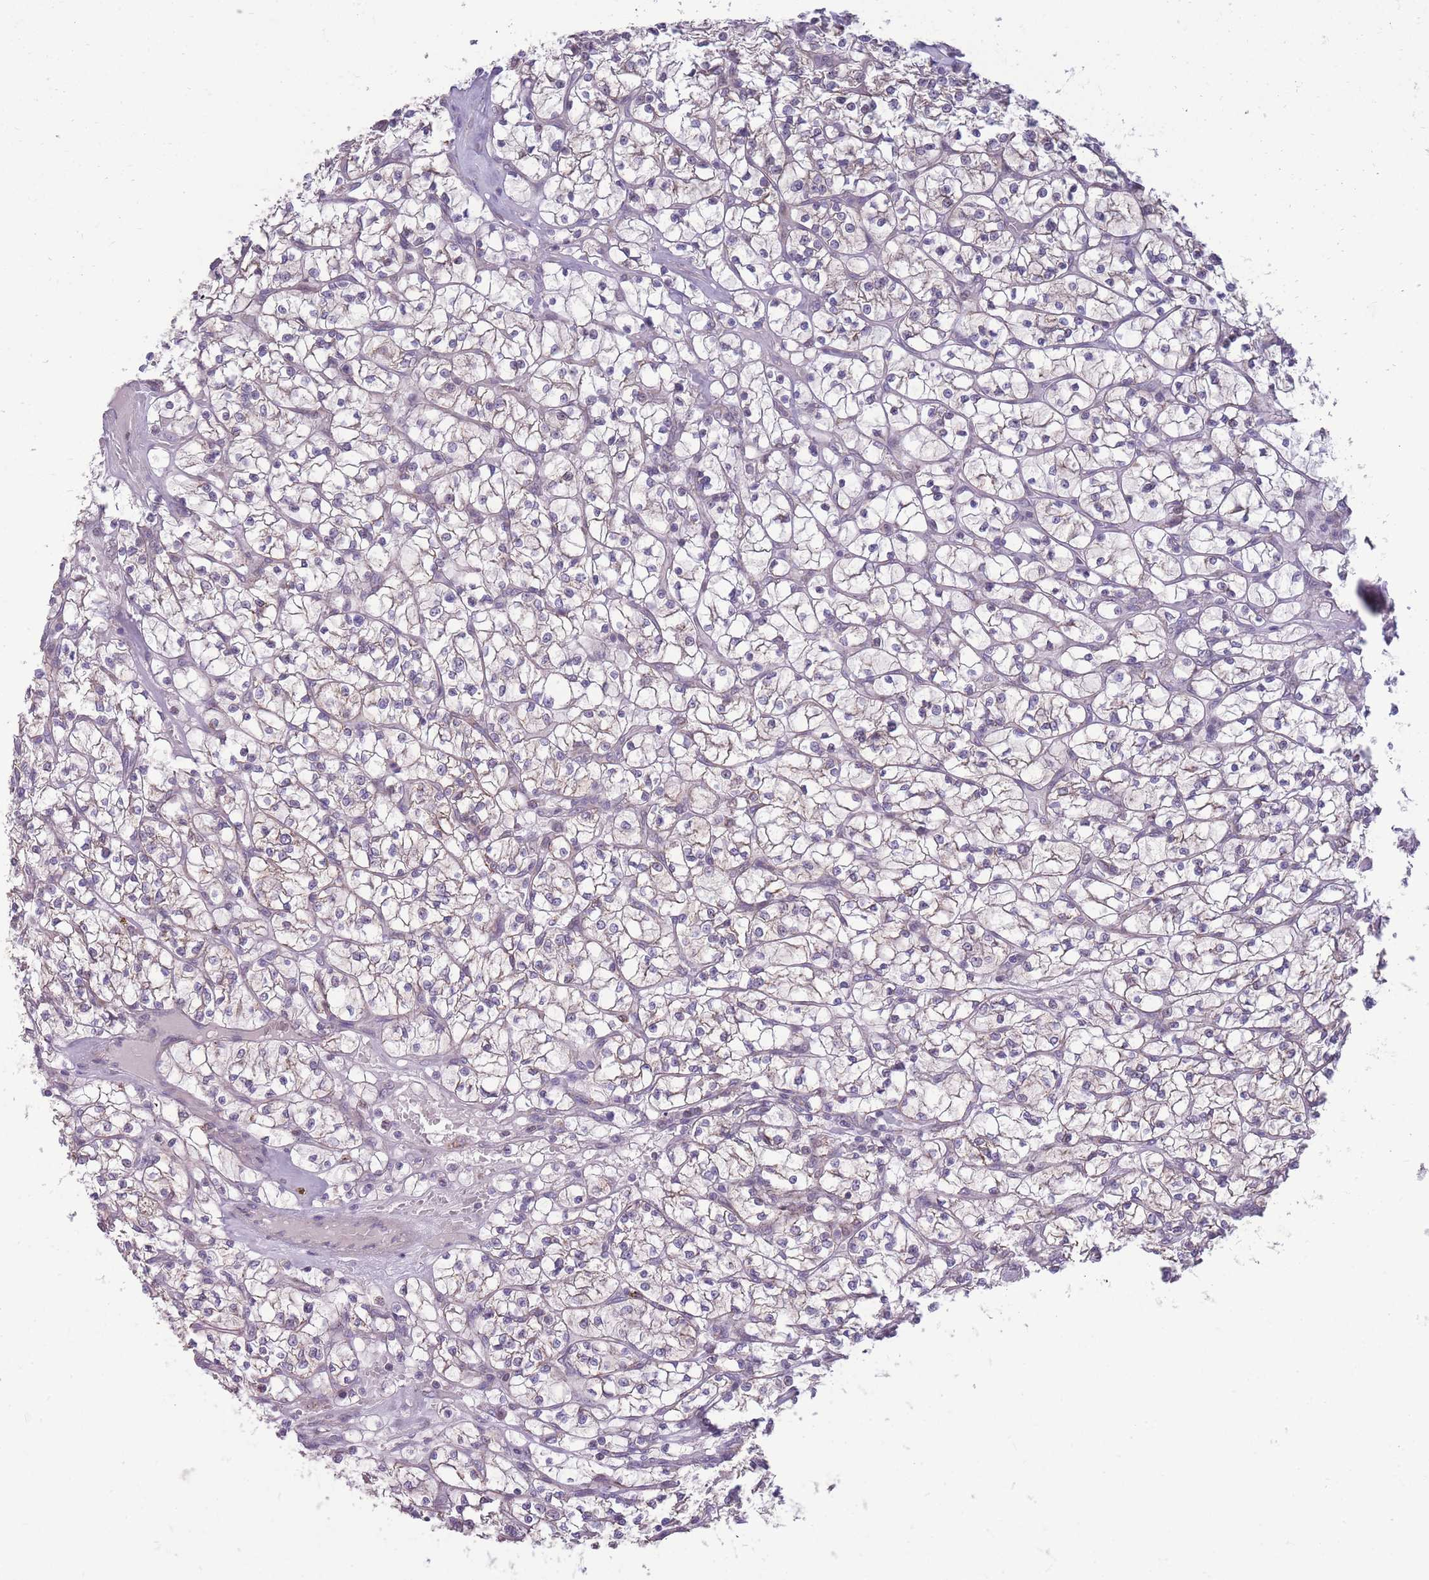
{"staining": {"intensity": "weak", "quantity": "<25%", "location": "cytoplasmic/membranous"}, "tissue": "renal cancer", "cell_type": "Tumor cells", "image_type": "cancer", "snomed": [{"axis": "morphology", "description": "Adenocarcinoma, NOS"}, {"axis": "topography", "description": "Kidney"}], "caption": "Photomicrograph shows no significant protein expression in tumor cells of adenocarcinoma (renal).", "gene": "MCIDAS", "patient": {"sex": "female", "age": 64}}